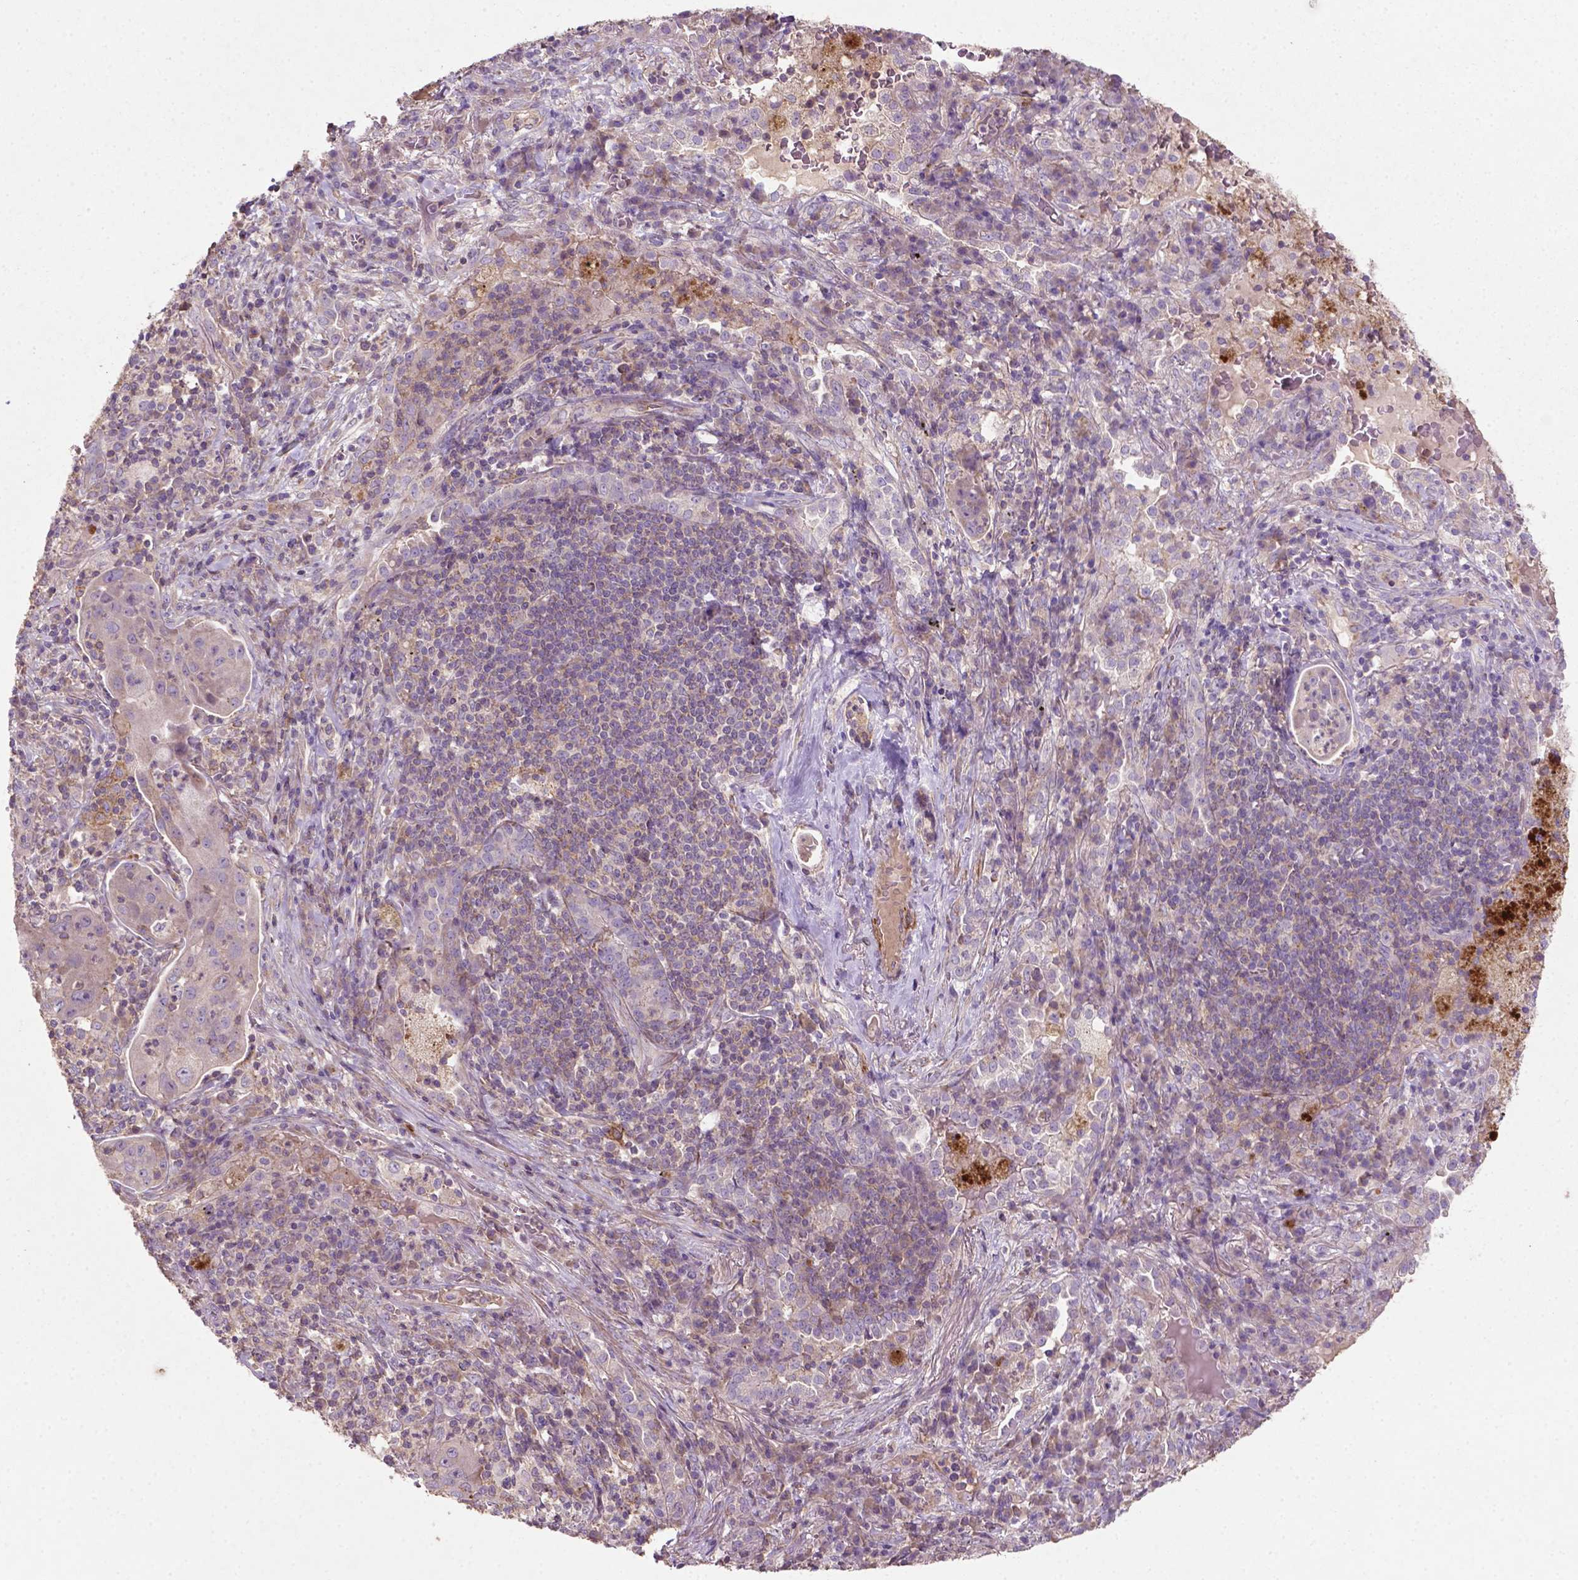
{"staining": {"intensity": "negative", "quantity": "none", "location": "none"}, "tissue": "lung cancer", "cell_type": "Tumor cells", "image_type": "cancer", "snomed": [{"axis": "morphology", "description": "Squamous cell carcinoma, NOS"}, {"axis": "topography", "description": "Lung"}], "caption": "The micrograph shows no staining of tumor cells in squamous cell carcinoma (lung). (Brightfield microscopy of DAB (3,3'-diaminobenzidine) IHC at high magnification).", "gene": "BMP4", "patient": {"sex": "female", "age": 59}}